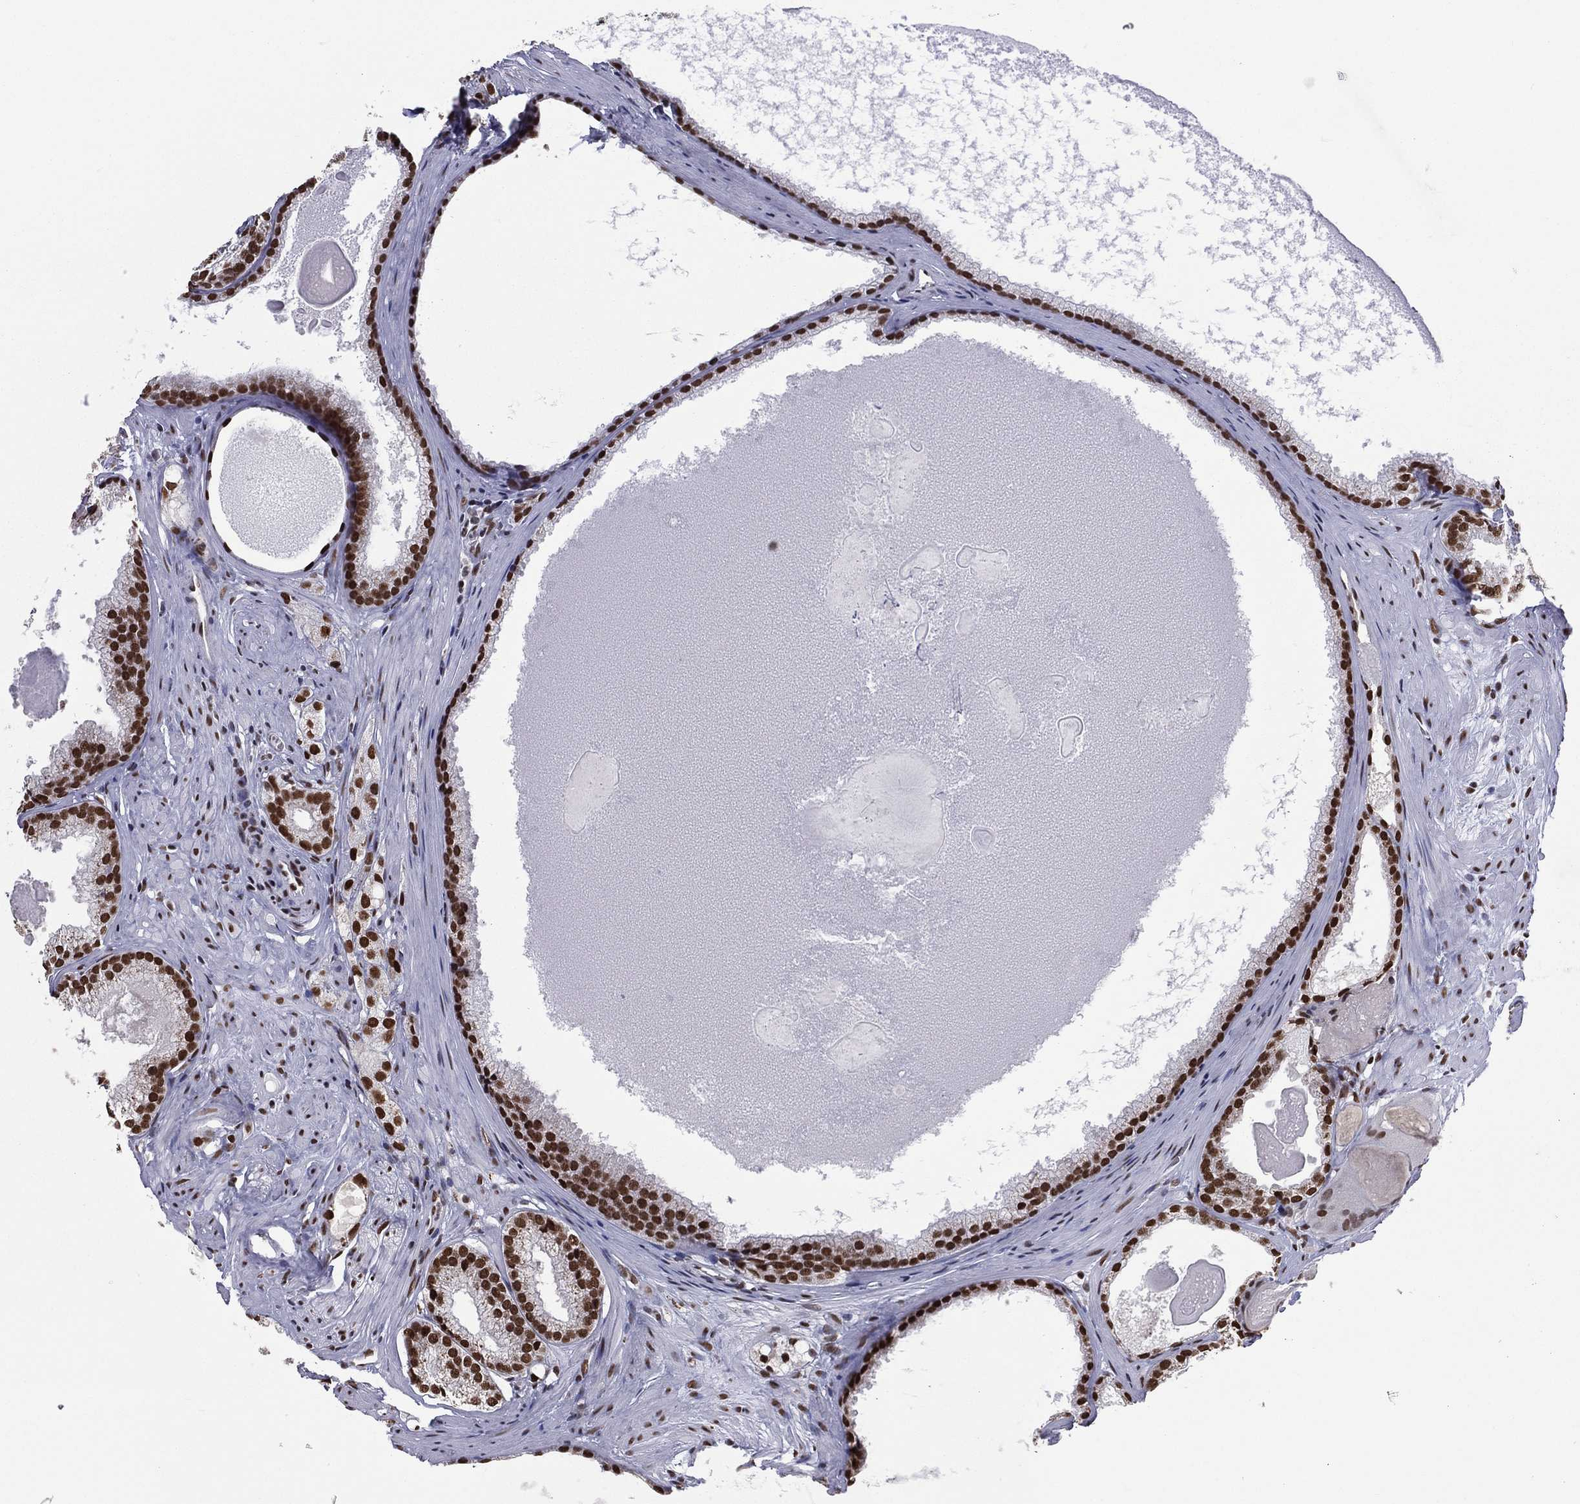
{"staining": {"intensity": "strong", "quantity": ">75%", "location": "nuclear"}, "tissue": "prostate cancer", "cell_type": "Tumor cells", "image_type": "cancer", "snomed": [{"axis": "morphology", "description": "Adenocarcinoma, High grade"}, {"axis": "topography", "description": "Prostate and seminal vesicle, NOS"}], "caption": "Human prostate cancer (high-grade adenocarcinoma) stained for a protein (brown) demonstrates strong nuclear positive positivity in about >75% of tumor cells.", "gene": "ZNF7", "patient": {"sex": "male", "age": 62}}